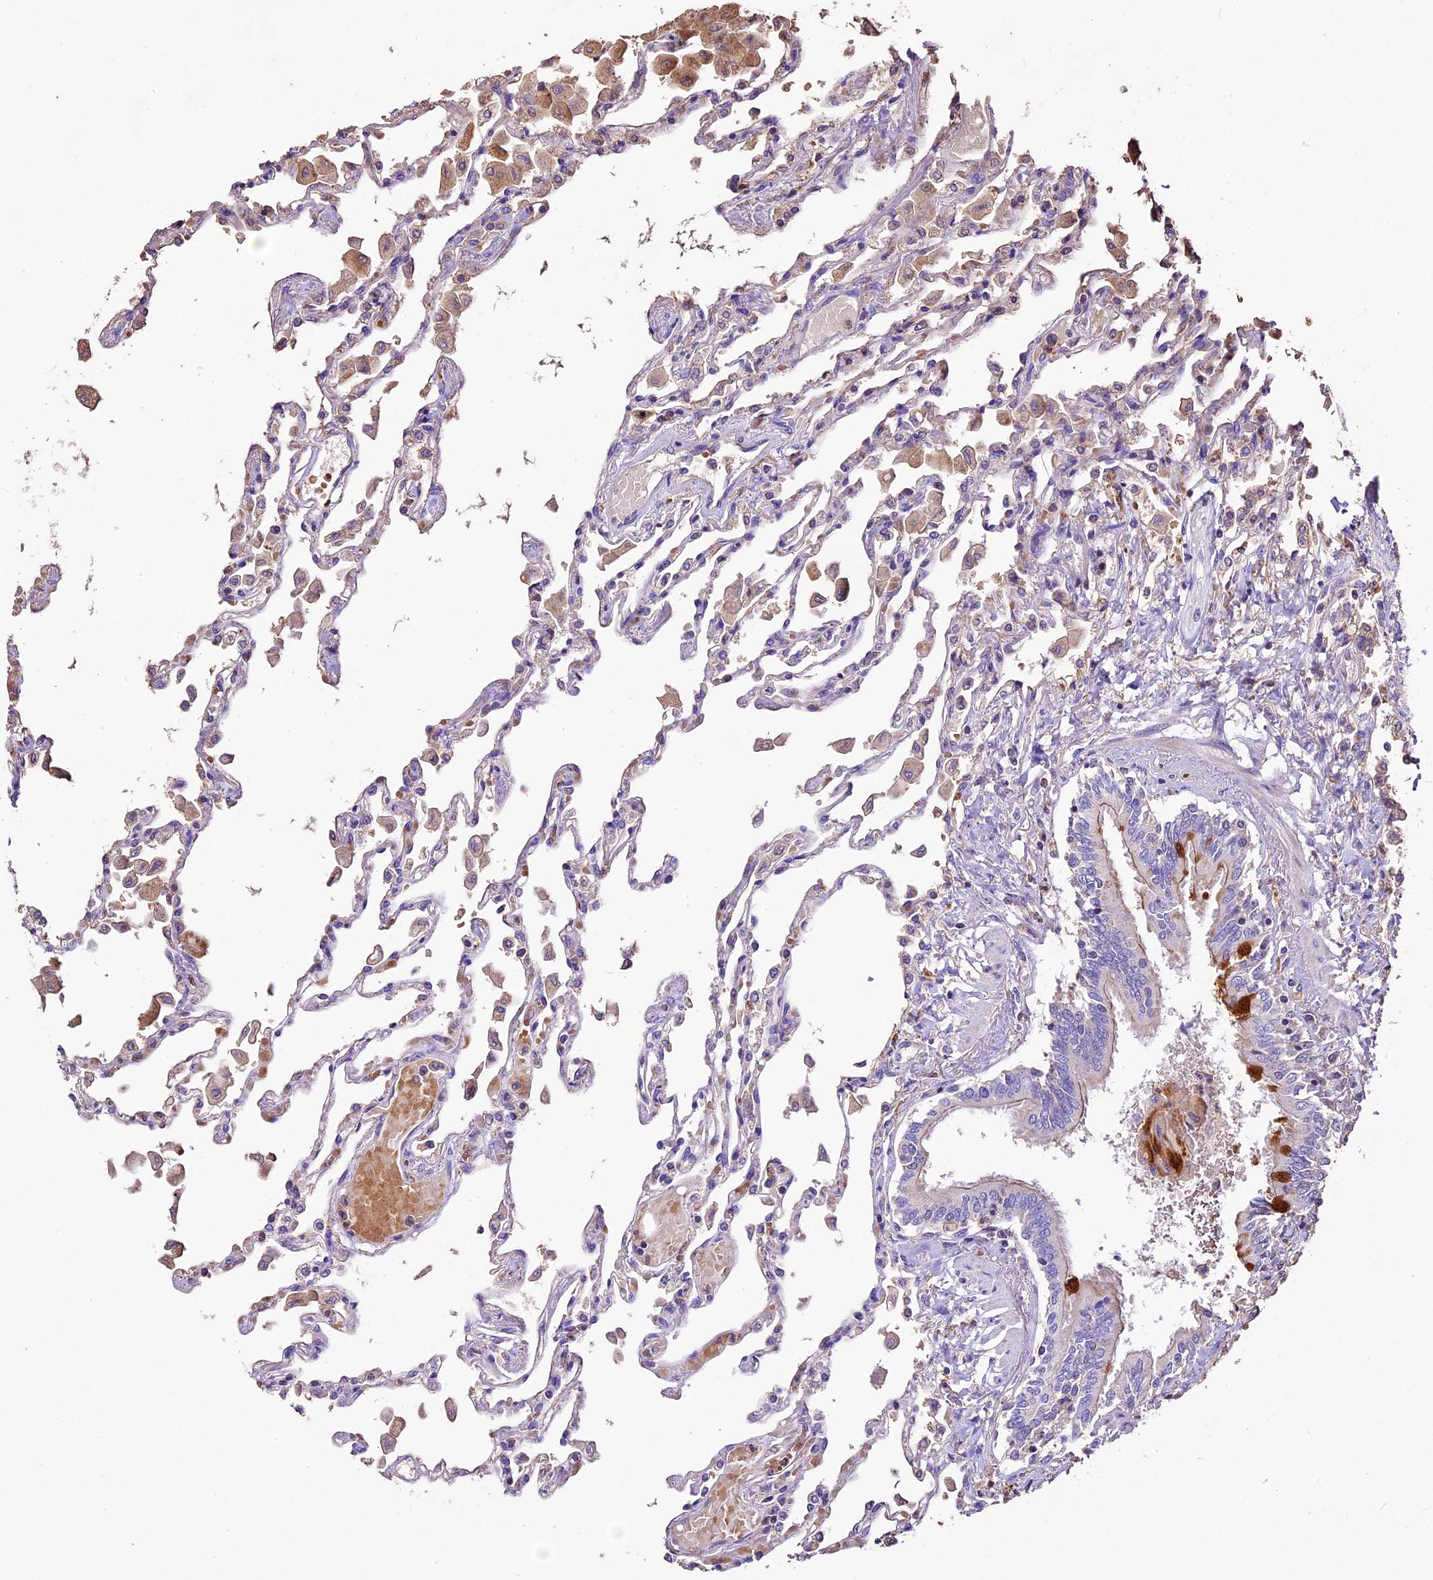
{"staining": {"intensity": "weak", "quantity": "<25%", "location": "cytoplasmic/membranous"}, "tissue": "lung", "cell_type": "Alveolar cells", "image_type": "normal", "snomed": [{"axis": "morphology", "description": "Normal tissue, NOS"}, {"axis": "topography", "description": "Bronchus"}, {"axis": "topography", "description": "Lung"}], "caption": "This is an IHC histopathology image of normal lung. There is no positivity in alveolar cells.", "gene": "CRLF1", "patient": {"sex": "female", "age": 49}}